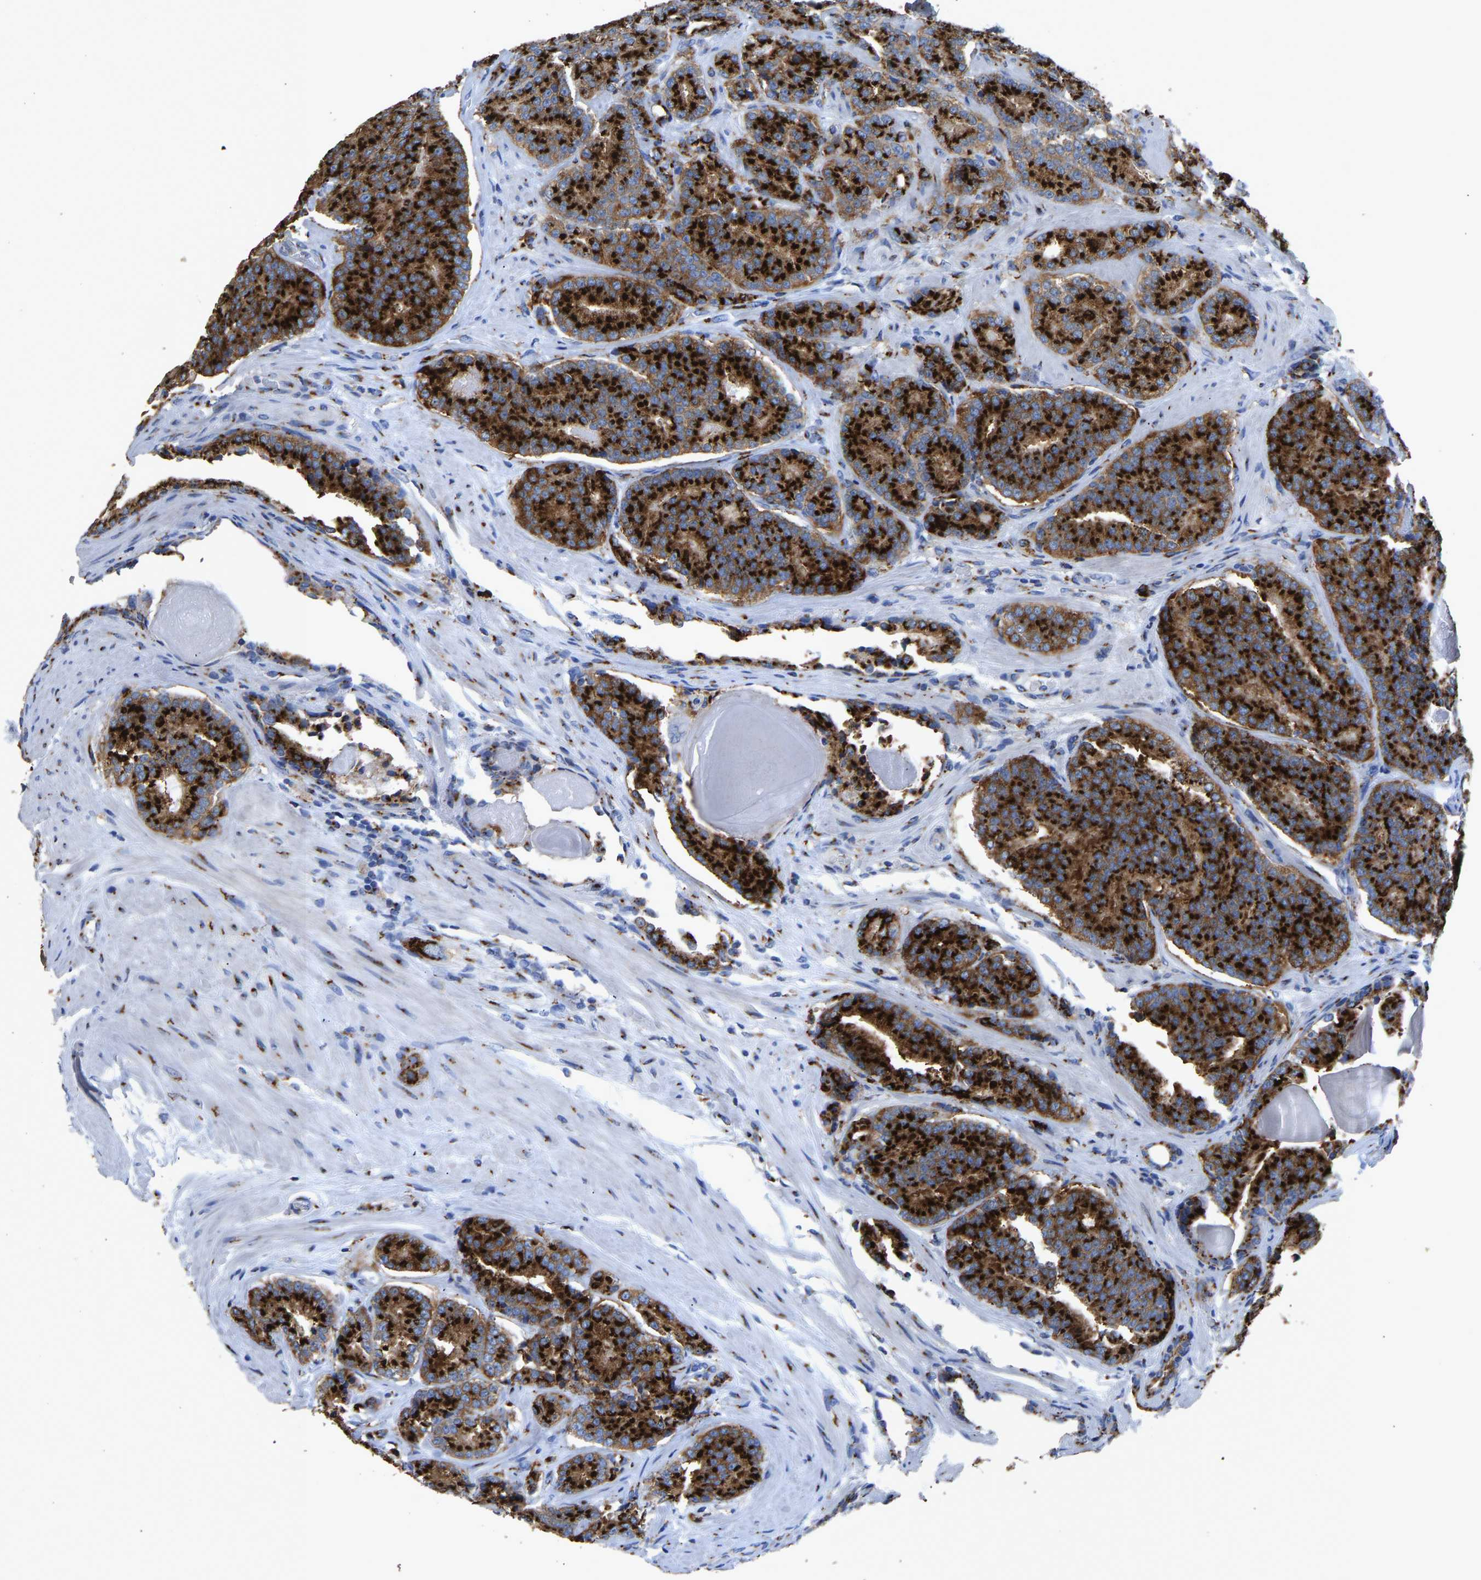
{"staining": {"intensity": "strong", "quantity": ">75%", "location": "cytoplasmic/membranous"}, "tissue": "prostate cancer", "cell_type": "Tumor cells", "image_type": "cancer", "snomed": [{"axis": "morphology", "description": "Adenocarcinoma, High grade"}, {"axis": "topography", "description": "Prostate"}], "caption": "High-power microscopy captured an IHC image of adenocarcinoma (high-grade) (prostate), revealing strong cytoplasmic/membranous positivity in about >75% of tumor cells.", "gene": "TMEM87A", "patient": {"sex": "male", "age": 61}}